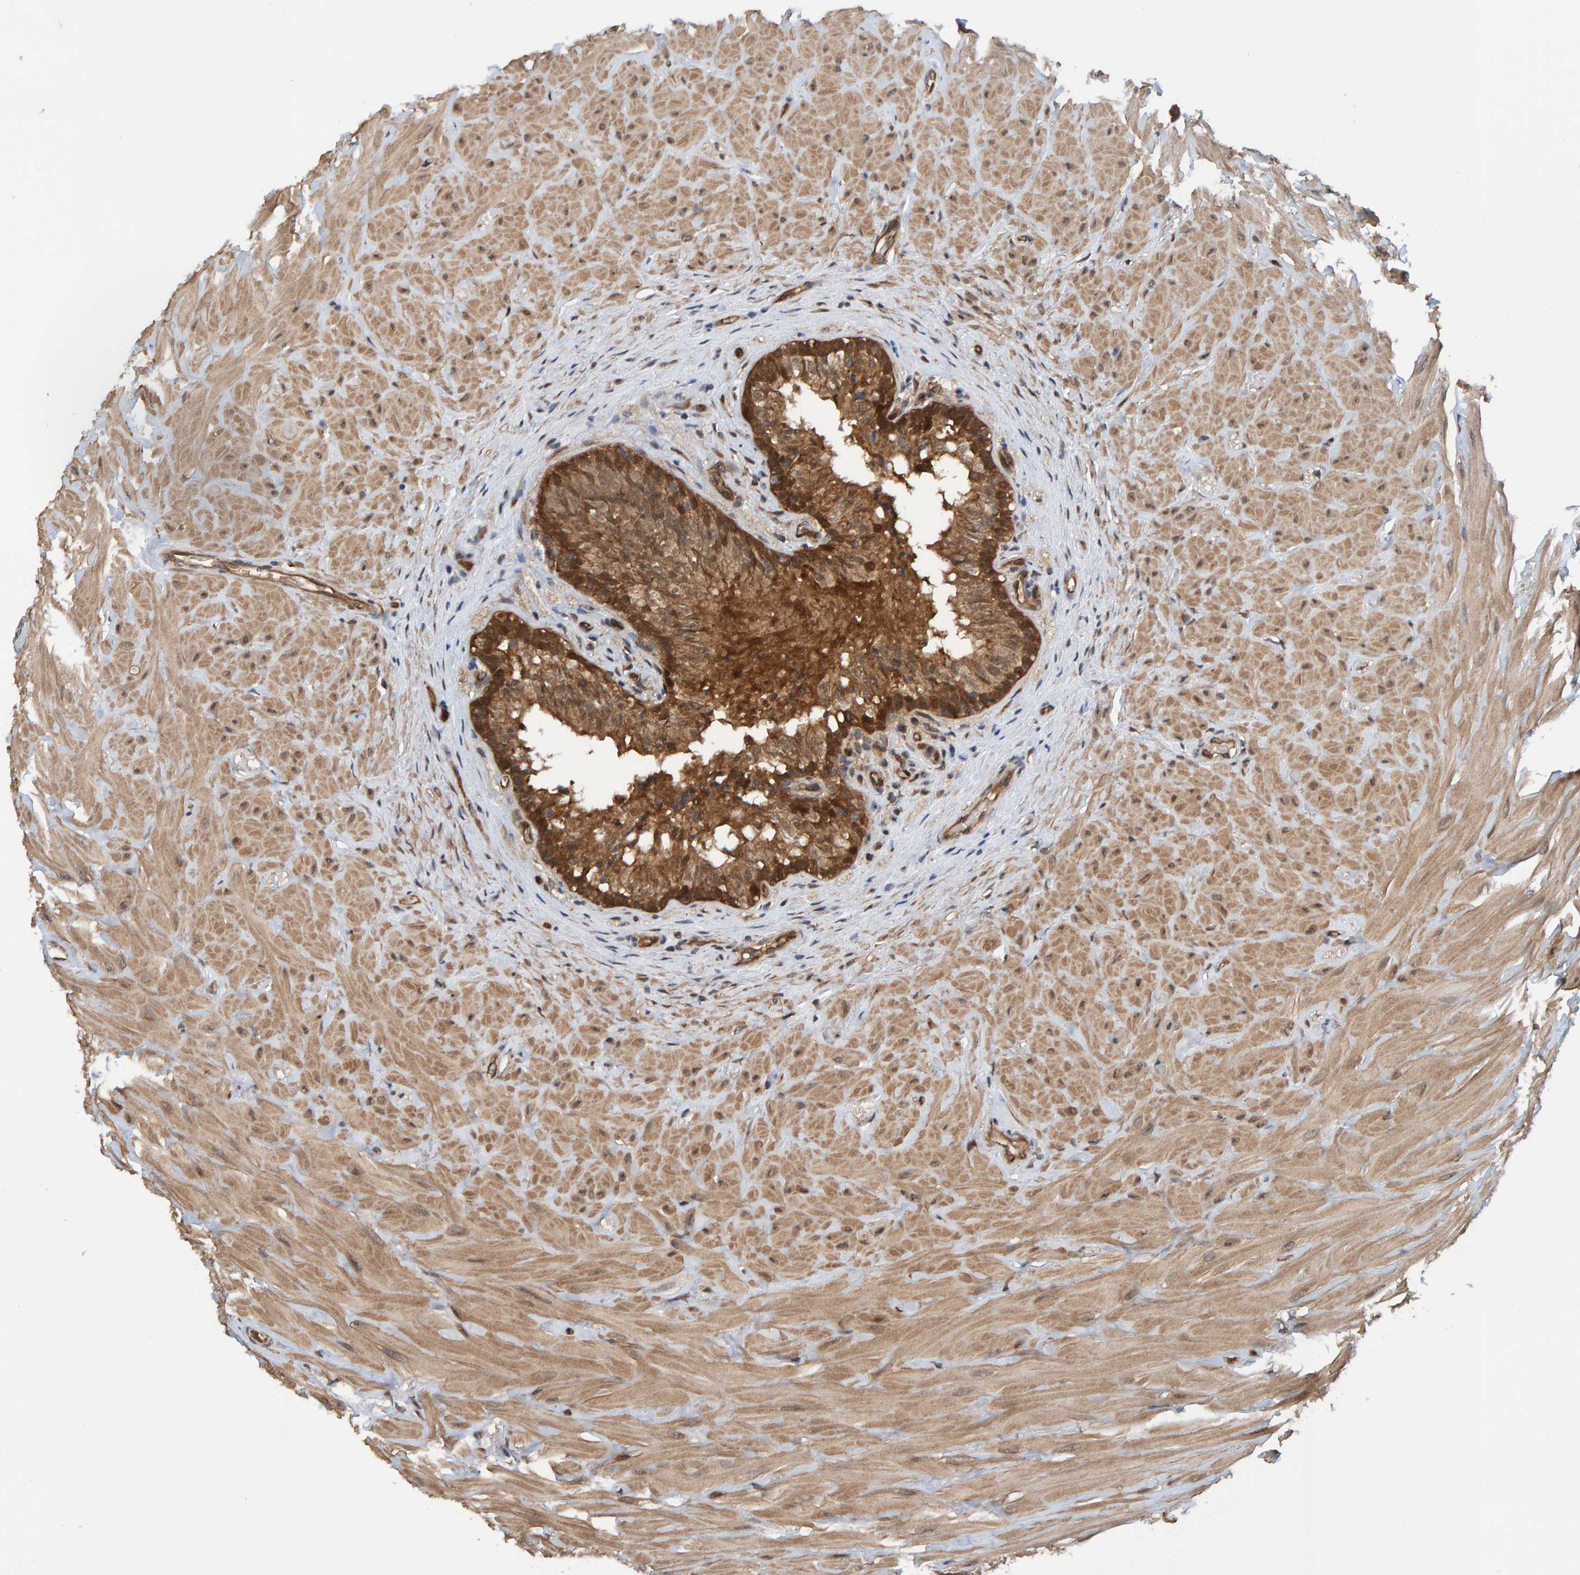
{"staining": {"intensity": "strong", "quantity": ">75%", "location": "cytoplasmic/membranous"}, "tissue": "epididymis", "cell_type": "Glandular cells", "image_type": "normal", "snomed": [{"axis": "morphology", "description": "Normal tissue, NOS"}, {"axis": "topography", "description": "Soft tissue"}, {"axis": "topography", "description": "Epididymis"}], "caption": "The image reveals immunohistochemical staining of normal epididymis. There is strong cytoplasmic/membranous positivity is present in approximately >75% of glandular cells.", "gene": "SCRN2", "patient": {"sex": "male", "age": 26}}